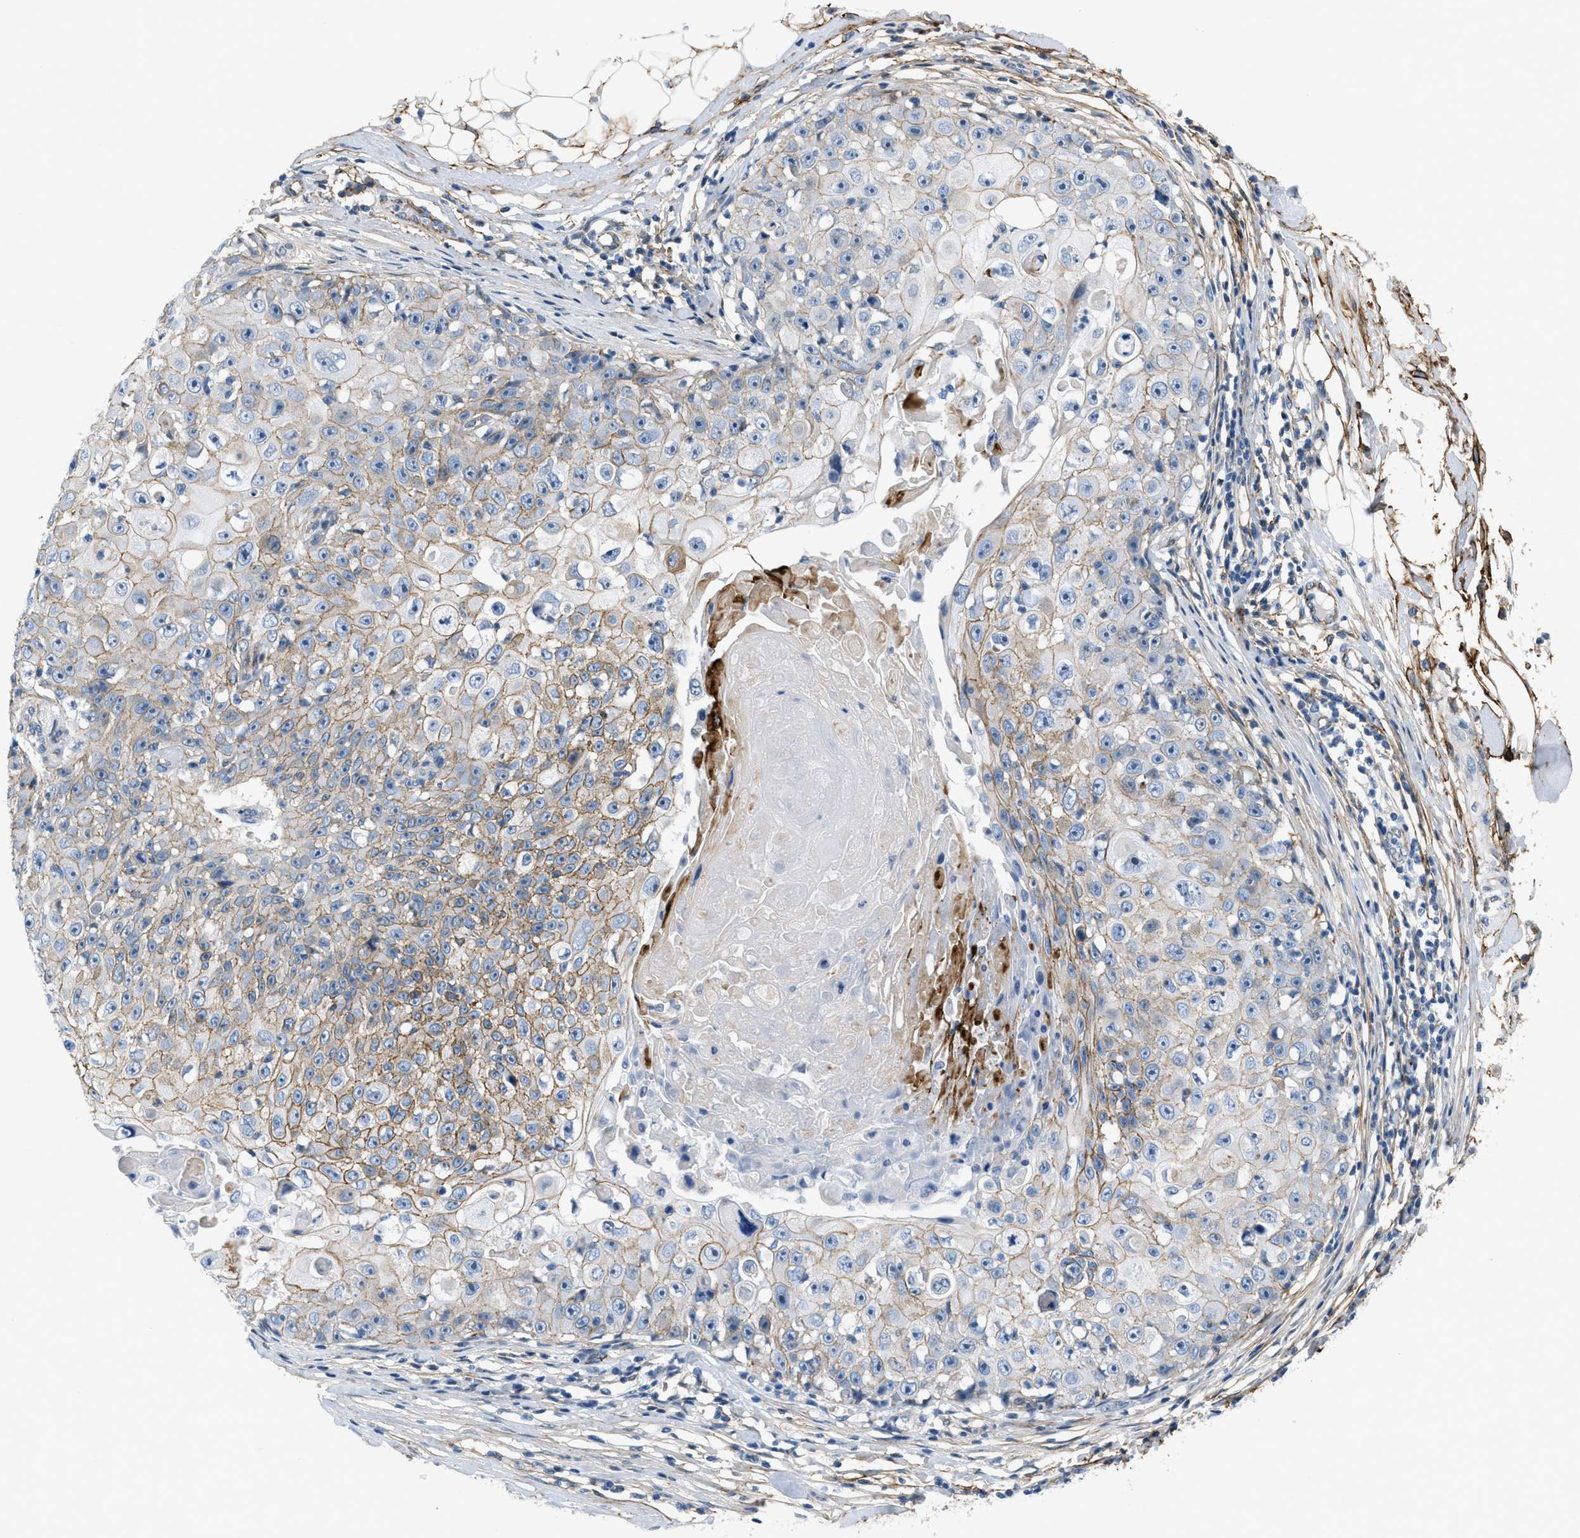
{"staining": {"intensity": "weak", "quantity": "25%-75%", "location": "cytoplasmic/membranous"}, "tissue": "skin cancer", "cell_type": "Tumor cells", "image_type": "cancer", "snomed": [{"axis": "morphology", "description": "Squamous cell carcinoma, NOS"}, {"axis": "topography", "description": "Skin"}], "caption": "Protein staining of skin cancer (squamous cell carcinoma) tissue exhibits weak cytoplasmic/membranous positivity in about 25%-75% of tumor cells.", "gene": "FBN1", "patient": {"sex": "male", "age": 86}}